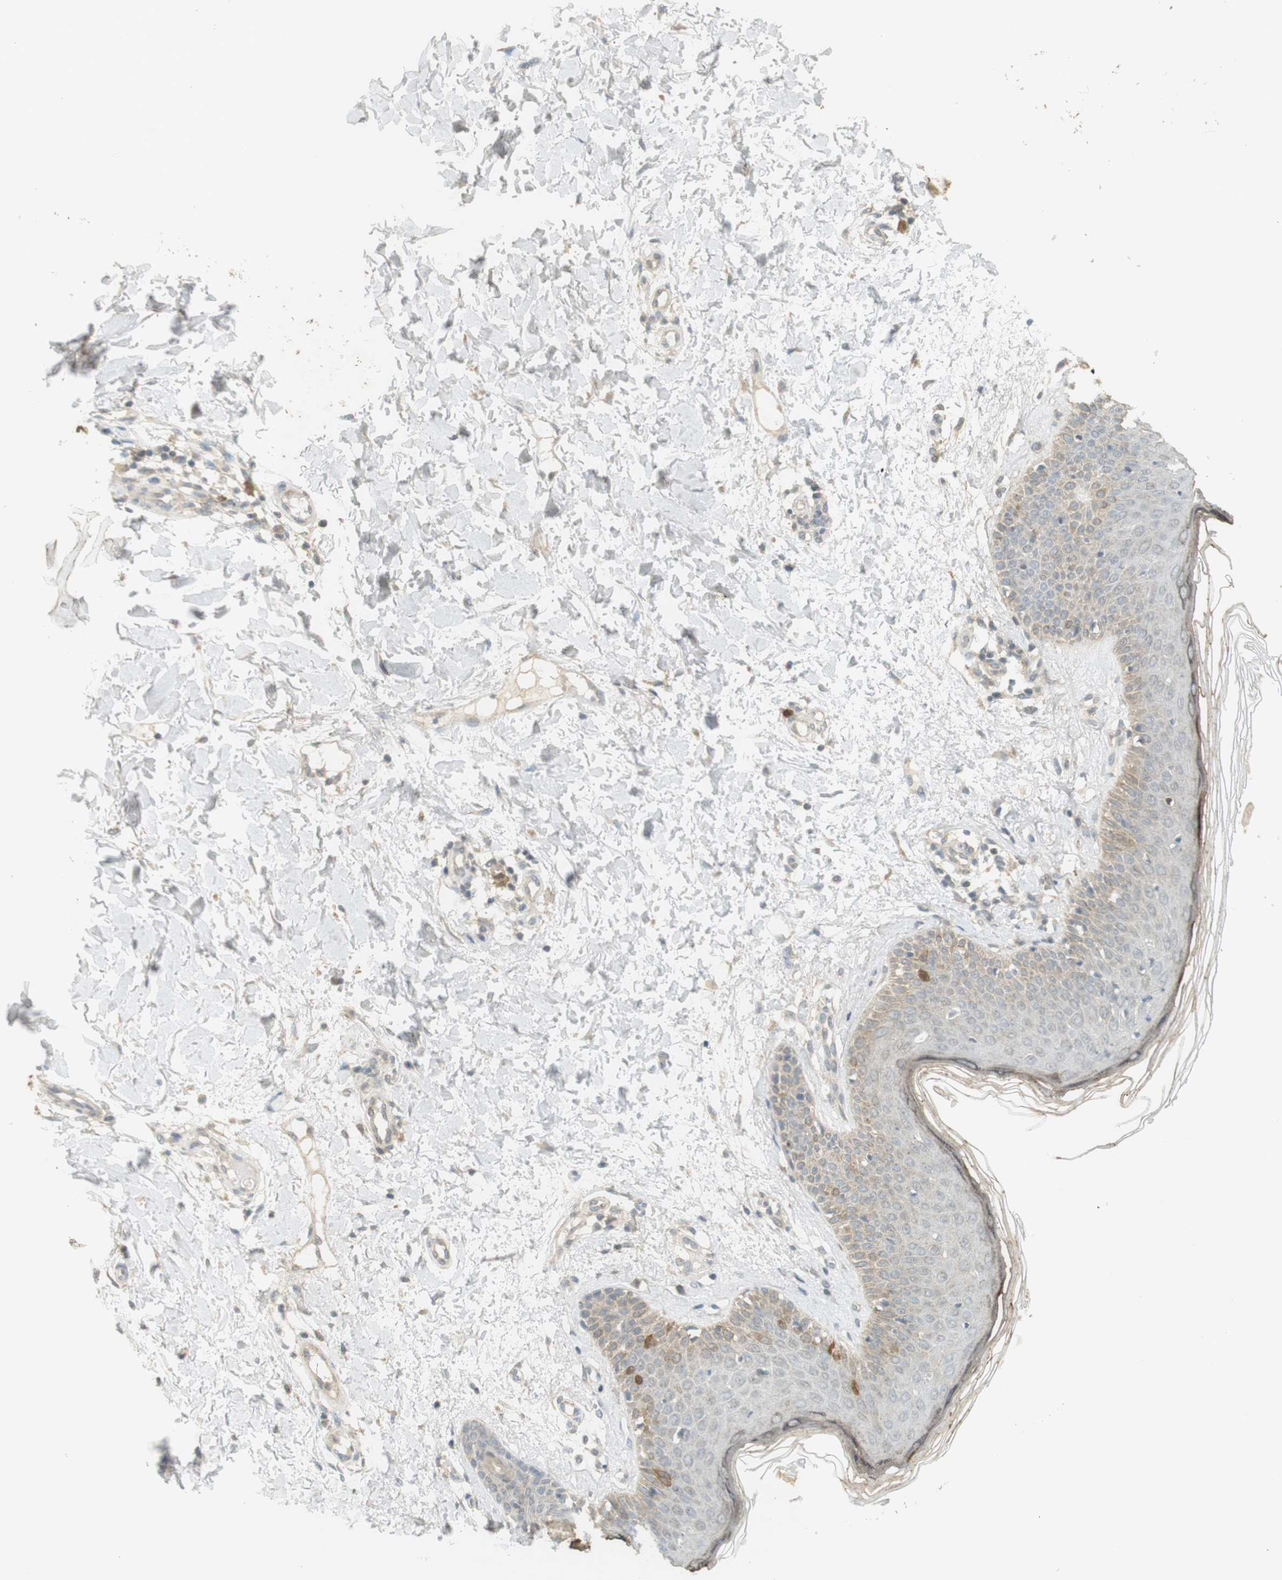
{"staining": {"intensity": "weak", "quantity": "25%-75%", "location": "cytoplasmic/membranous"}, "tissue": "skin", "cell_type": "Fibroblasts", "image_type": "normal", "snomed": [{"axis": "morphology", "description": "Normal tissue, NOS"}, {"axis": "topography", "description": "Skin"}], "caption": "A low amount of weak cytoplasmic/membranous expression is present in approximately 25%-75% of fibroblasts in unremarkable skin.", "gene": "TTK", "patient": {"sex": "female", "age": 56}}